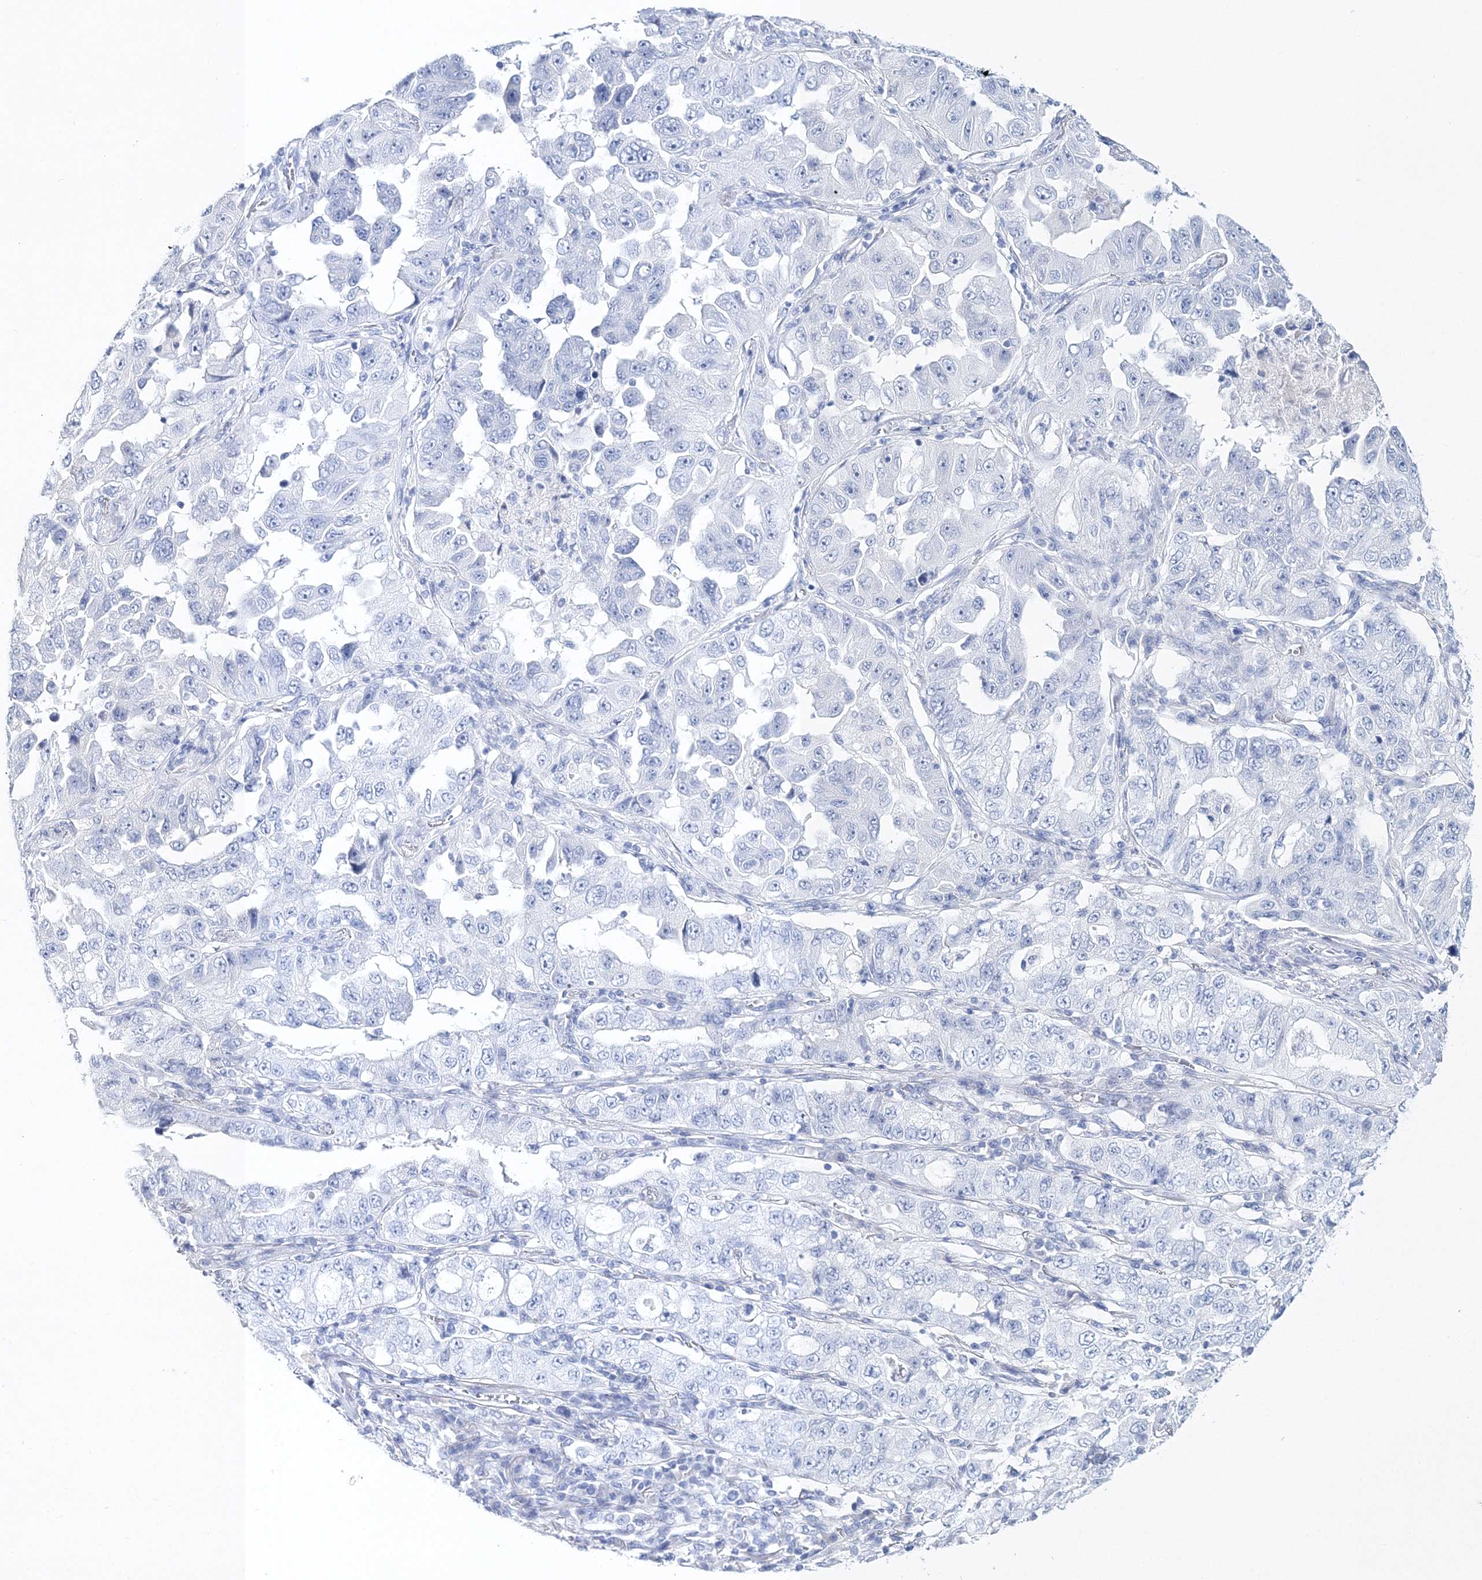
{"staining": {"intensity": "negative", "quantity": "none", "location": "none"}, "tissue": "lung cancer", "cell_type": "Tumor cells", "image_type": "cancer", "snomed": [{"axis": "morphology", "description": "Adenocarcinoma, NOS"}, {"axis": "topography", "description": "Lung"}], "caption": "This is an immunohistochemistry (IHC) image of adenocarcinoma (lung). There is no staining in tumor cells.", "gene": "MYOZ2", "patient": {"sex": "female", "age": 51}}